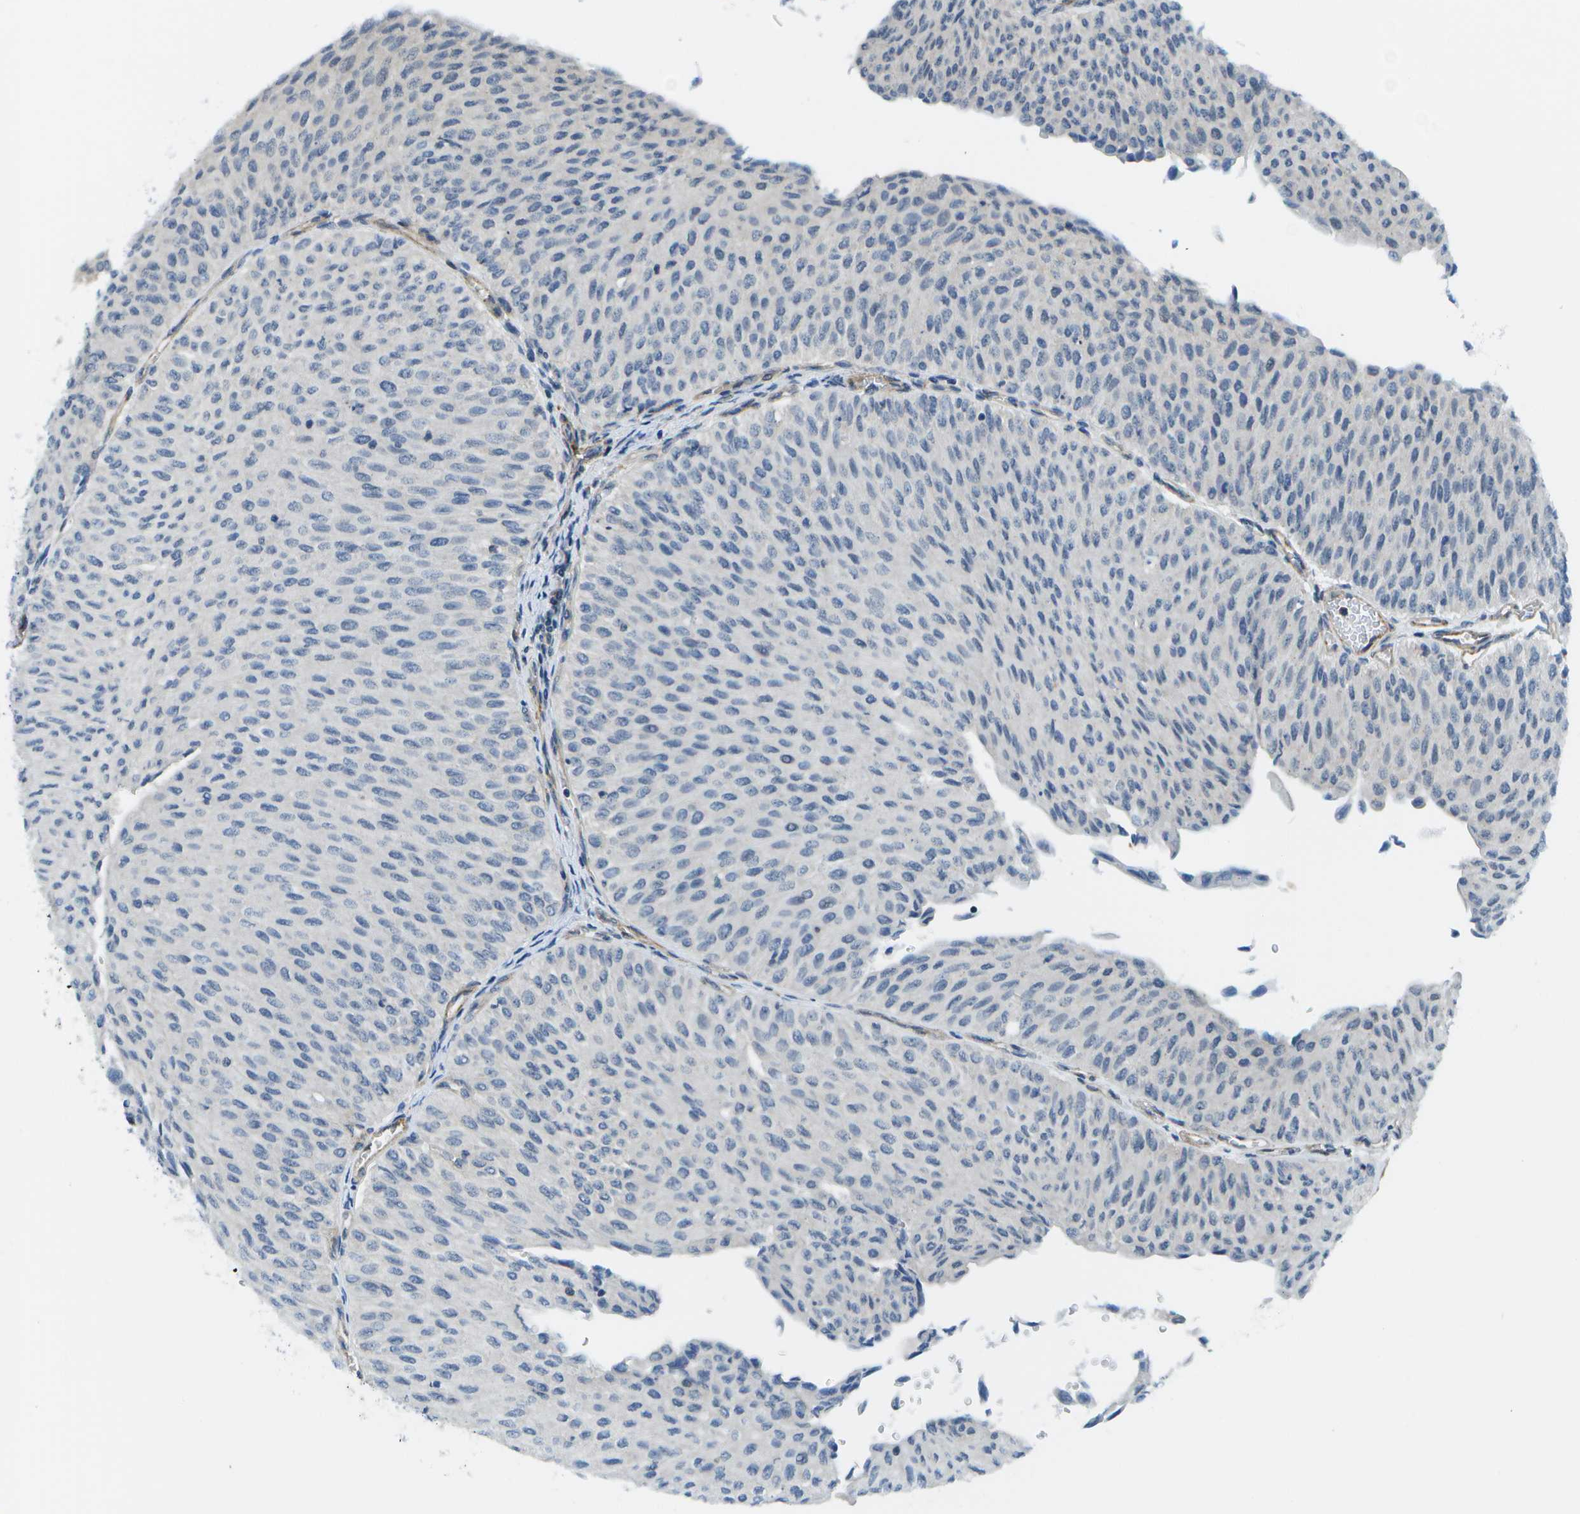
{"staining": {"intensity": "negative", "quantity": "none", "location": "none"}, "tissue": "urothelial cancer", "cell_type": "Tumor cells", "image_type": "cancer", "snomed": [{"axis": "morphology", "description": "Urothelial carcinoma, Low grade"}, {"axis": "topography", "description": "Urinary bladder"}], "caption": "This is an immunohistochemistry (IHC) photomicrograph of low-grade urothelial carcinoma. There is no expression in tumor cells.", "gene": "KIAA0040", "patient": {"sex": "male", "age": 78}}